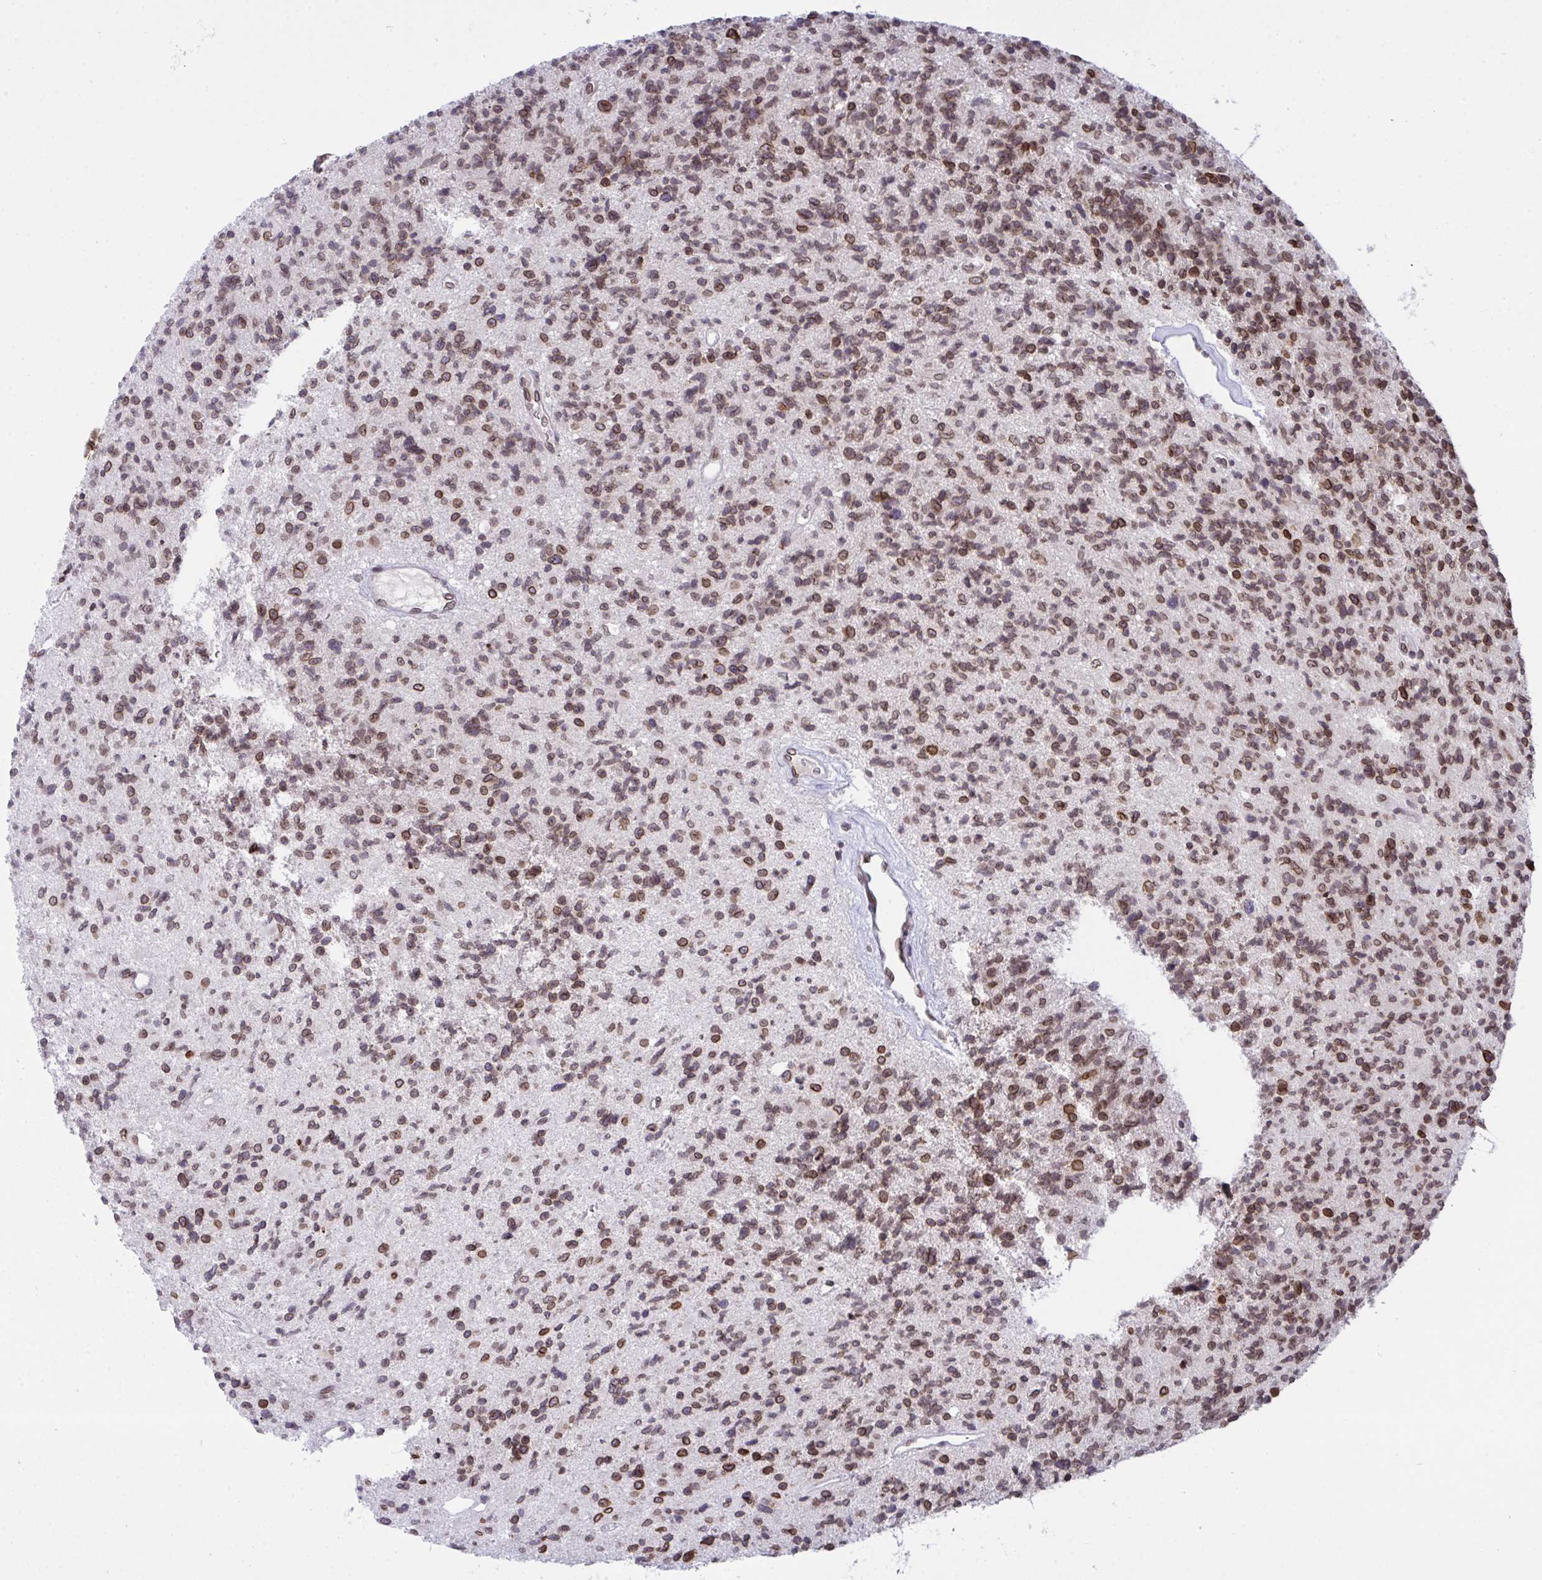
{"staining": {"intensity": "moderate", "quantity": ">75%", "location": "cytoplasmic/membranous,nuclear"}, "tissue": "glioma", "cell_type": "Tumor cells", "image_type": "cancer", "snomed": [{"axis": "morphology", "description": "Glioma, malignant, High grade"}, {"axis": "topography", "description": "Brain"}], "caption": "Immunohistochemical staining of human glioma reveals moderate cytoplasmic/membranous and nuclear protein staining in approximately >75% of tumor cells.", "gene": "RANBP2", "patient": {"sex": "male", "age": 29}}